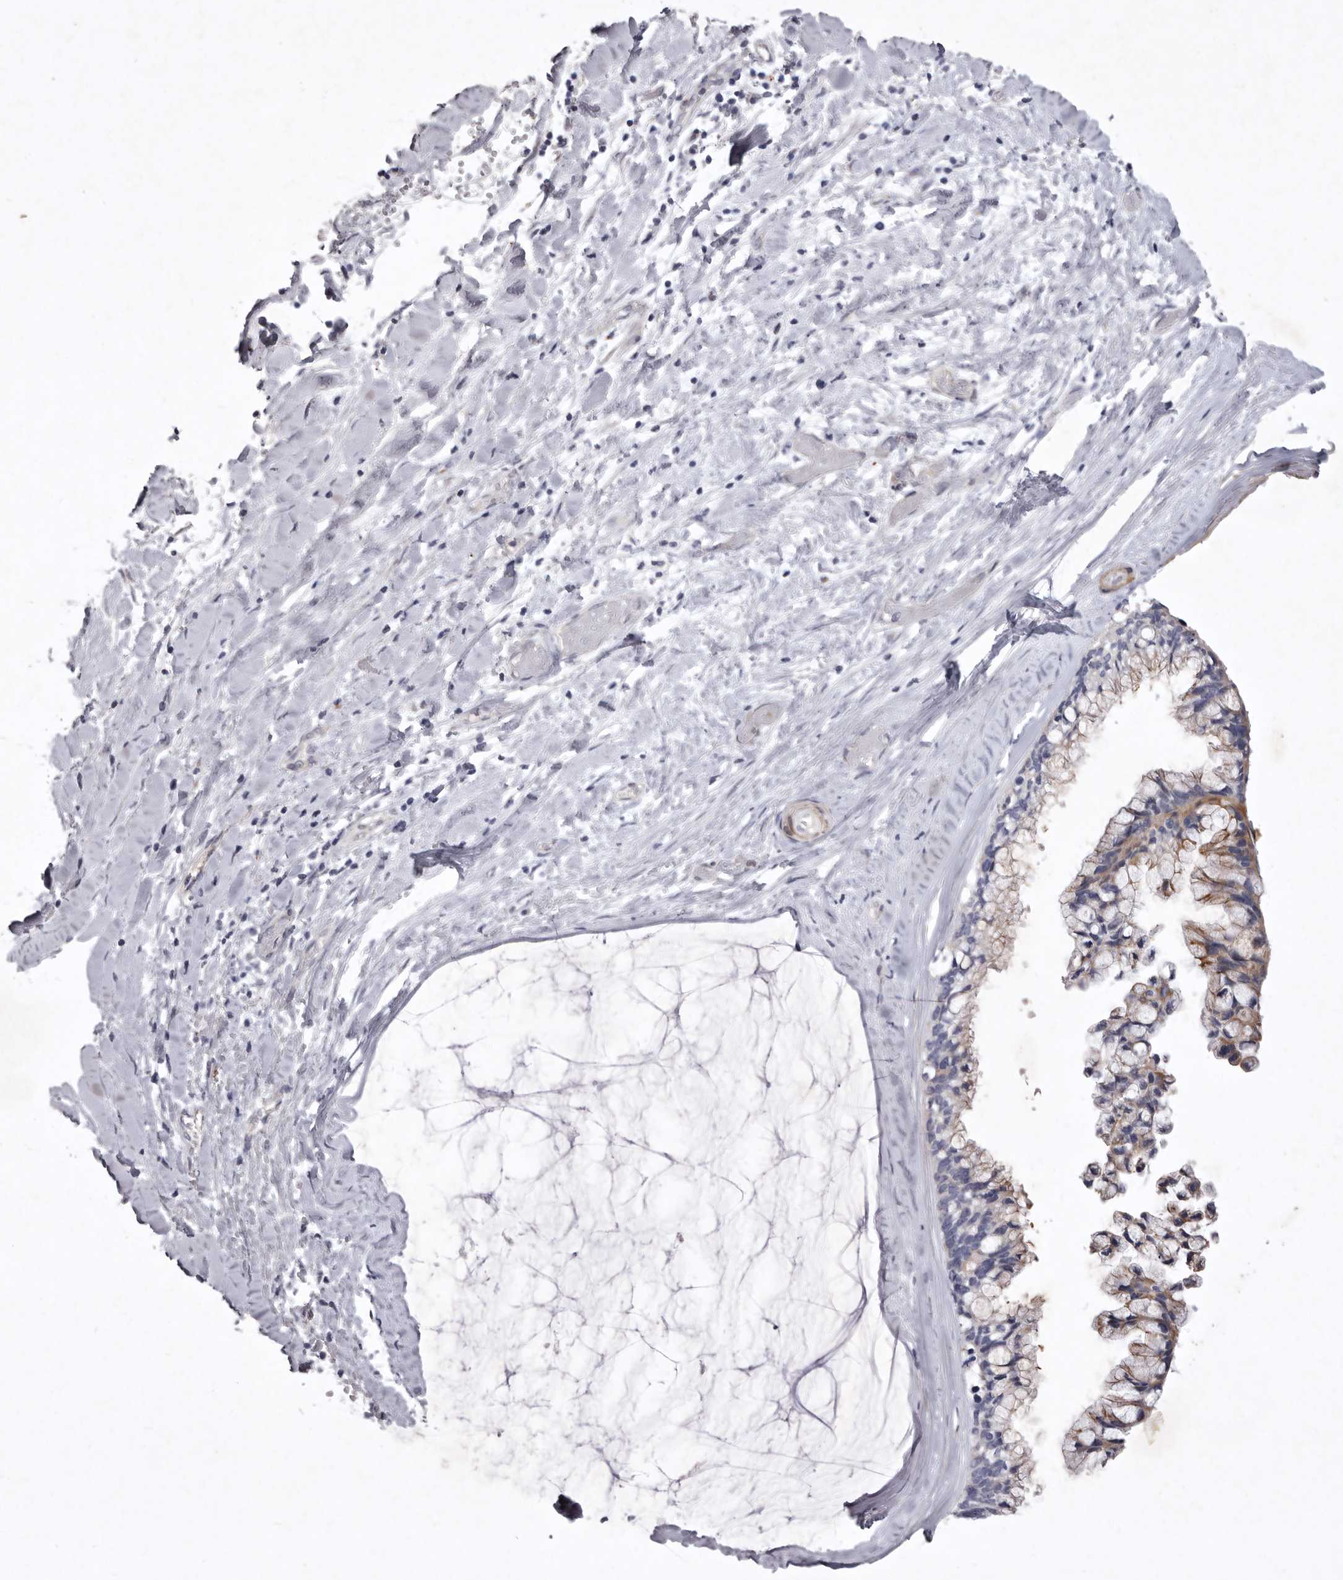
{"staining": {"intensity": "moderate", "quantity": "25%-75%", "location": "cytoplasmic/membranous"}, "tissue": "ovarian cancer", "cell_type": "Tumor cells", "image_type": "cancer", "snomed": [{"axis": "morphology", "description": "Cystadenocarcinoma, mucinous, NOS"}, {"axis": "topography", "description": "Ovary"}], "caption": "Ovarian cancer (mucinous cystadenocarcinoma) tissue reveals moderate cytoplasmic/membranous staining in about 25%-75% of tumor cells, visualized by immunohistochemistry.", "gene": "NKAIN4", "patient": {"sex": "female", "age": 39}}